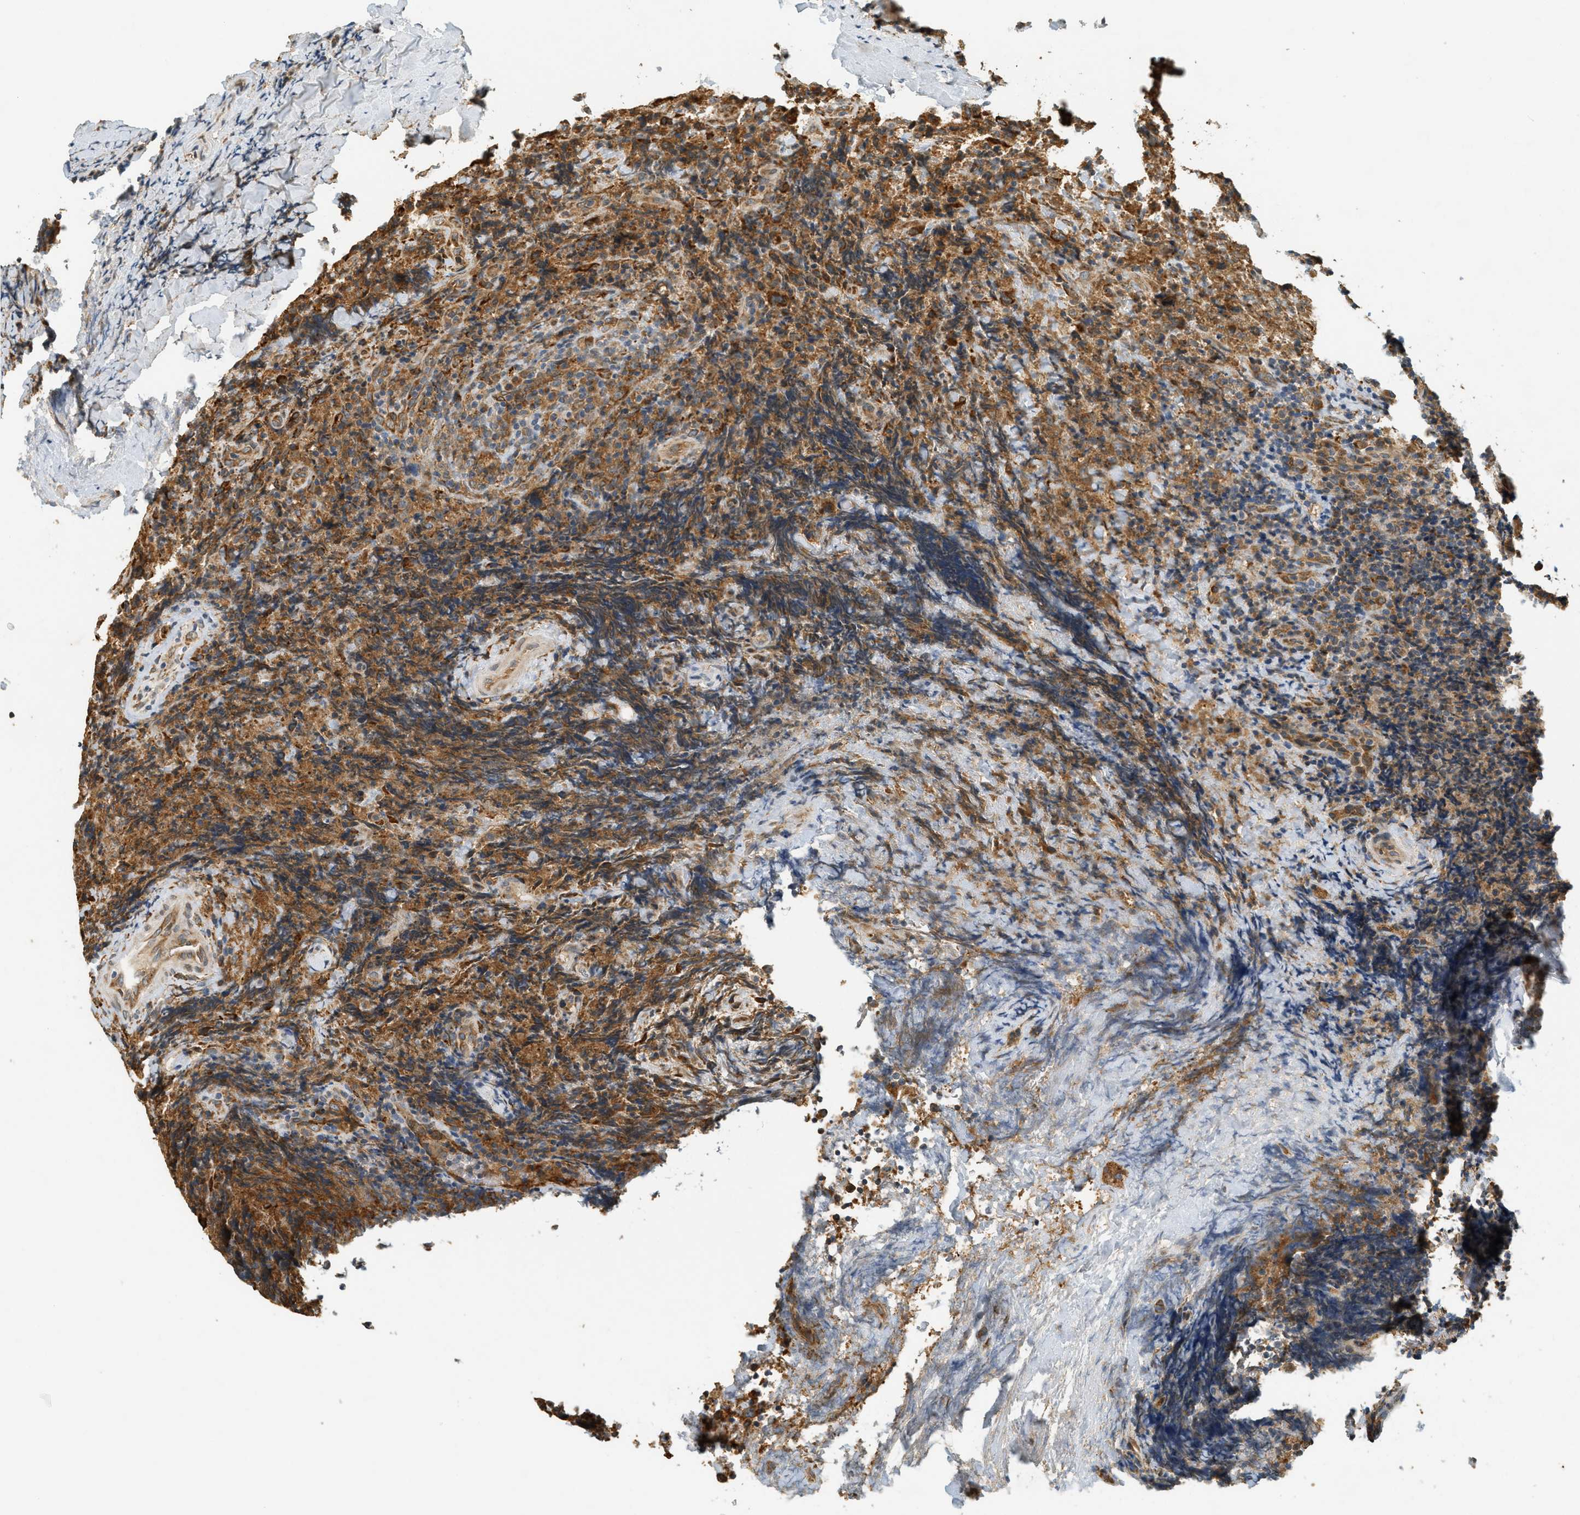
{"staining": {"intensity": "moderate", "quantity": "25%-75%", "location": "cytoplasmic/membranous"}, "tissue": "lymphoma", "cell_type": "Tumor cells", "image_type": "cancer", "snomed": [{"axis": "morphology", "description": "Malignant lymphoma, non-Hodgkin's type, High grade"}, {"axis": "topography", "description": "Tonsil"}], "caption": "IHC micrograph of neoplastic tissue: malignant lymphoma, non-Hodgkin's type (high-grade) stained using immunohistochemistry (IHC) exhibits medium levels of moderate protein expression localized specifically in the cytoplasmic/membranous of tumor cells, appearing as a cytoplasmic/membranous brown color.", "gene": "PDK1", "patient": {"sex": "female", "age": 36}}